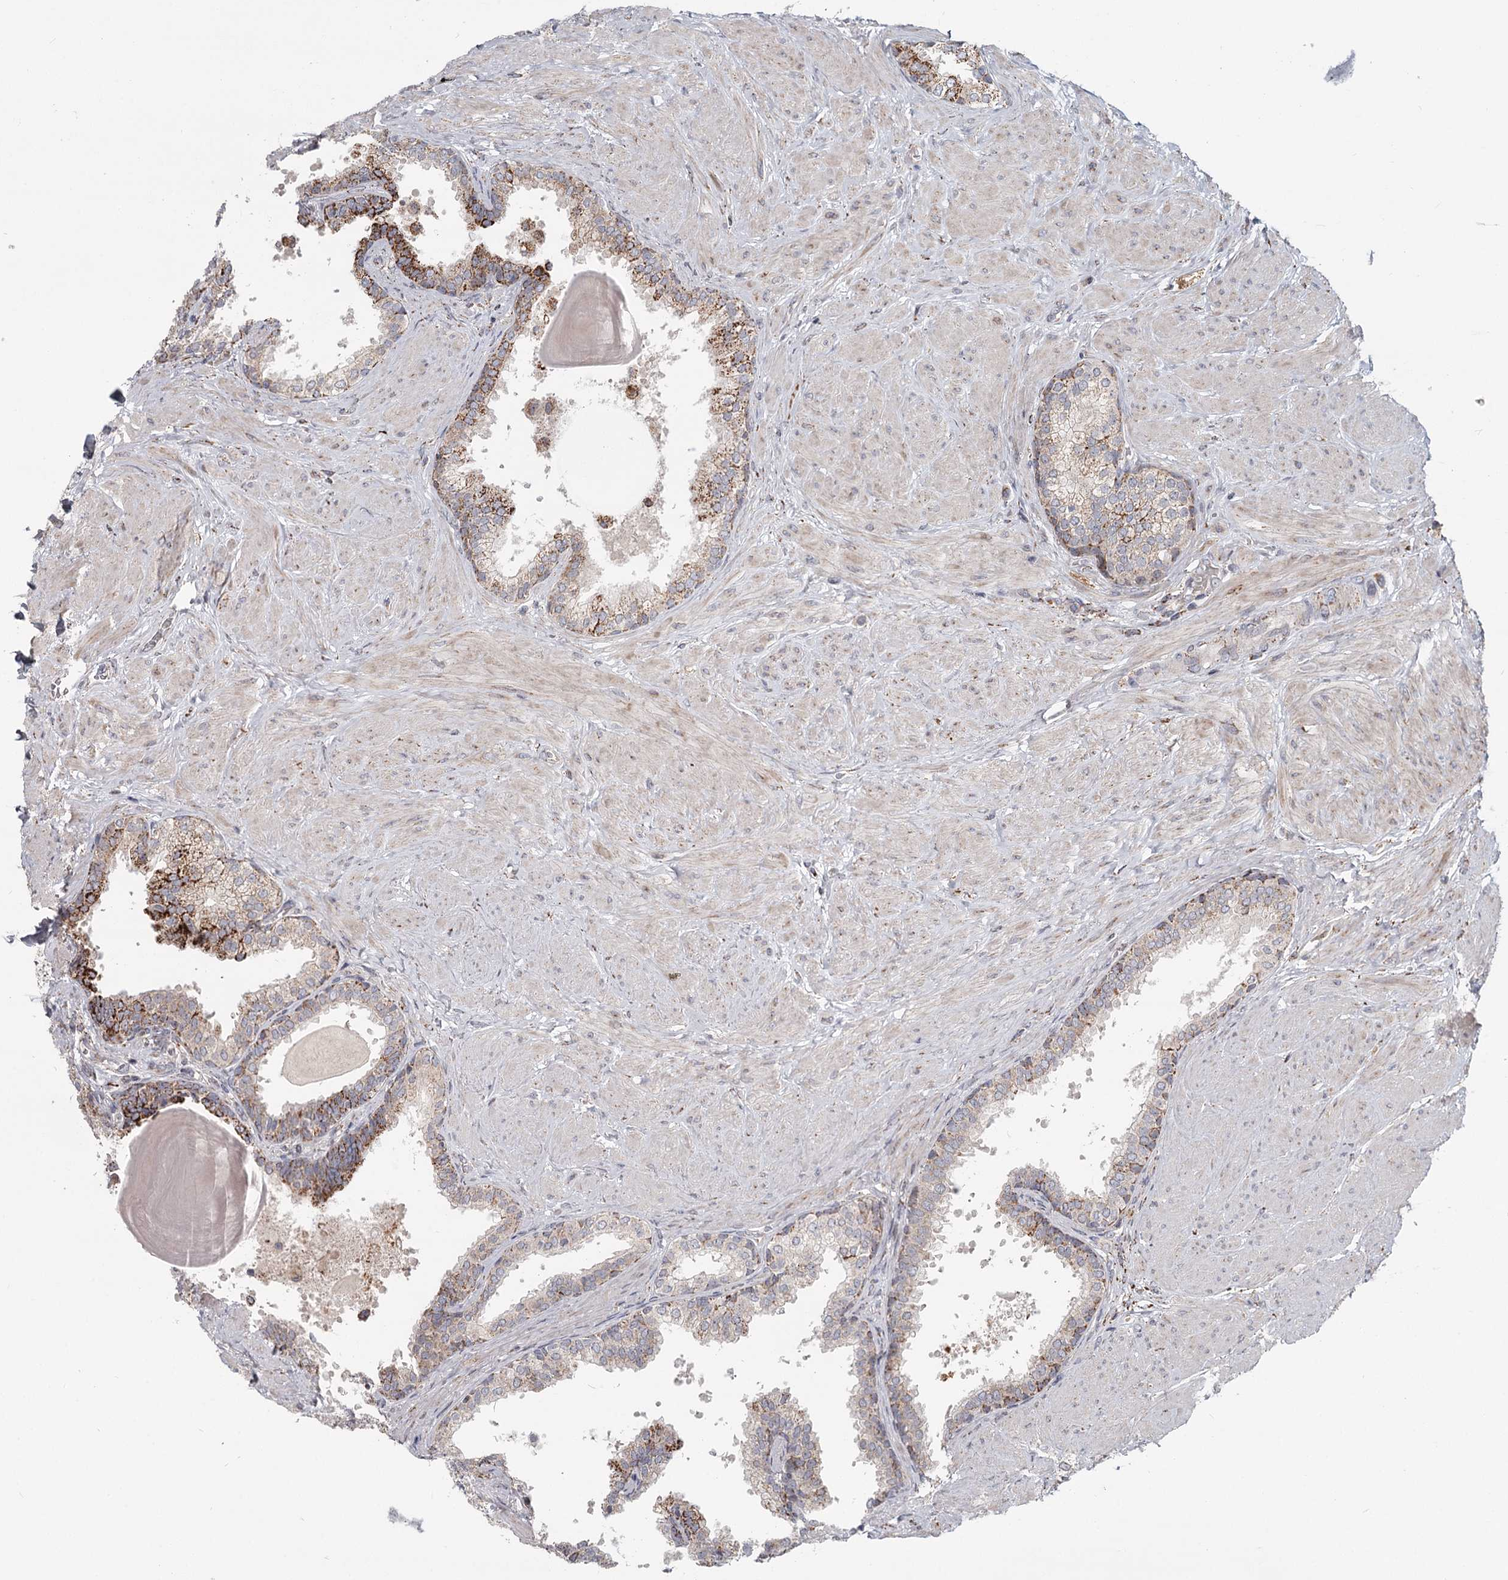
{"staining": {"intensity": "strong", "quantity": "<25%", "location": "cytoplasmic/membranous"}, "tissue": "prostate", "cell_type": "Glandular cells", "image_type": "normal", "snomed": [{"axis": "morphology", "description": "Normal tissue, NOS"}, {"axis": "topography", "description": "Prostate"}], "caption": "Prostate stained with a brown dye demonstrates strong cytoplasmic/membranous positive expression in approximately <25% of glandular cells.", "gene": "CDC123", "patient": {"sex": "male", "age": 48}}